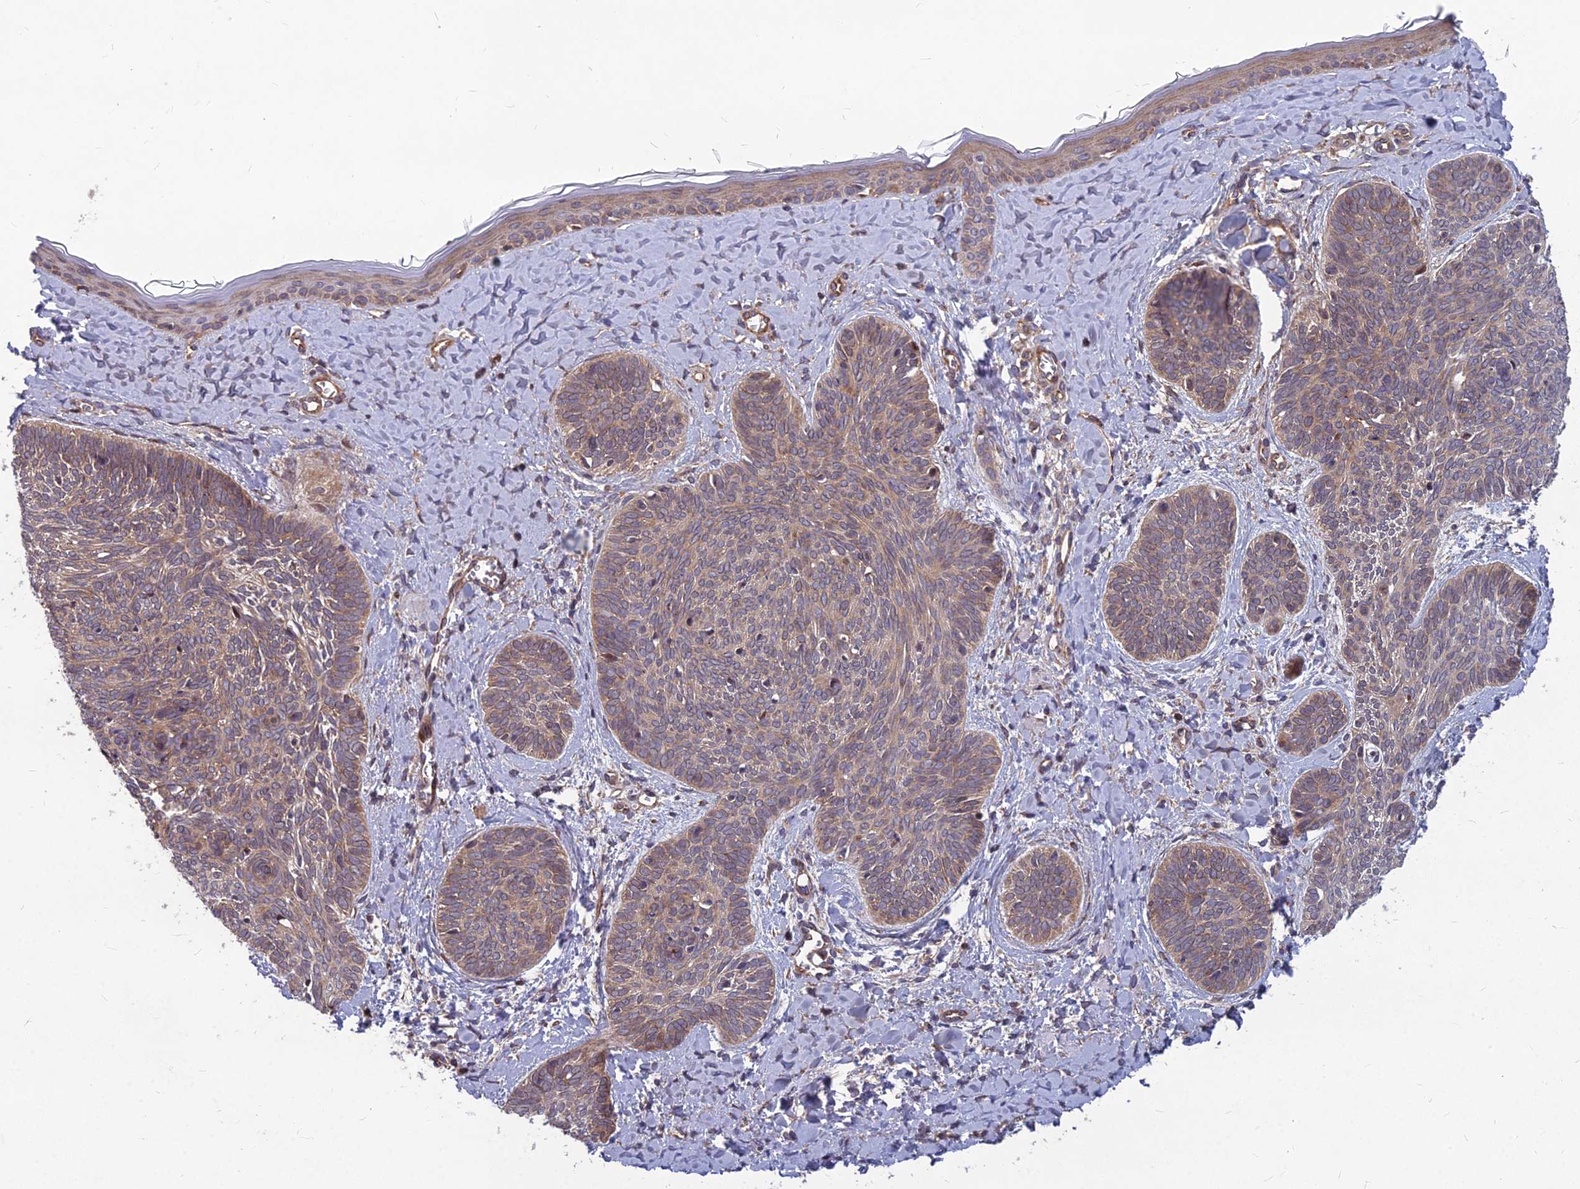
{"staining": {"intensity": "weak", "quantity": "<25%", "location": "cytoplasmic/membranous"}, "tissue": "skin cancer", "cell_type": "Tumor cells", "image_type": "cancer", "snomed": [{"axis": "morphology", "description": "Basal cell carcinoma"}, {"axis": "topography", "description": "Skin"}], "caption": "Micrograph shows no significant protein positivity in tumor cells of skin basal cell carcinoma. (DAB (3,3'-diaminobenzidine) immunohistochemistry, high magnification).", "gene": "MFSD8", "patient": {"sex": "female", "age": 81}}